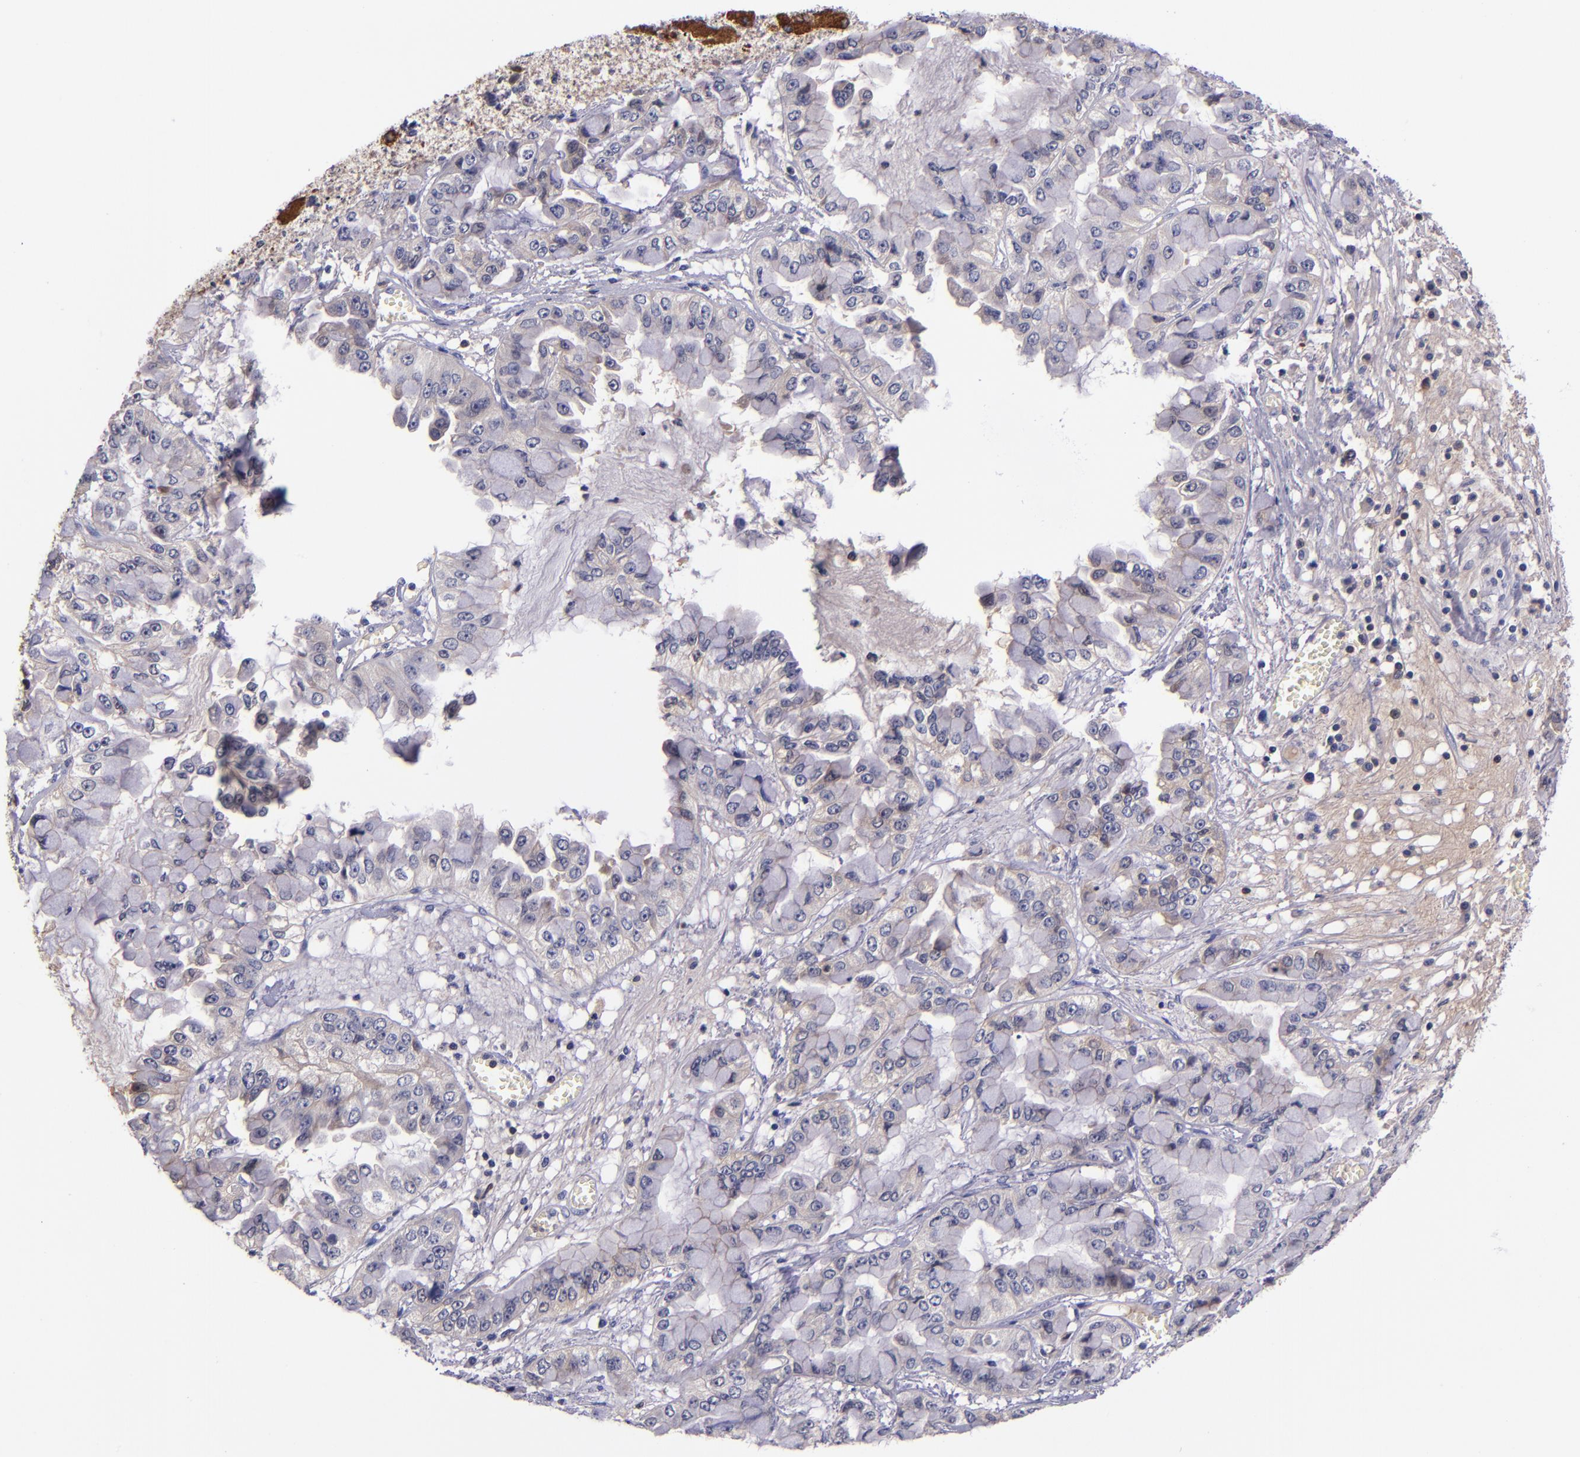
{"staining": {"intensity": "weak", "quantity": "25%-75%", "location": "cytoplasmic/membranous"}, "tissue": "liver cancer", "cell_type": "Tumor cells", "image_type": "cancer", "snomed": [{"axis": "morphology", "description": "Cholangiocarcinoma"}, {"axis": "topography", "description": "Liver"}], "caption": "Human liver cholangiocarcinoma stained with a protein marker reveals weak staining in tumor cells.", "gene": "RBP4", "patient": {"sex": "female", "age": 79}}